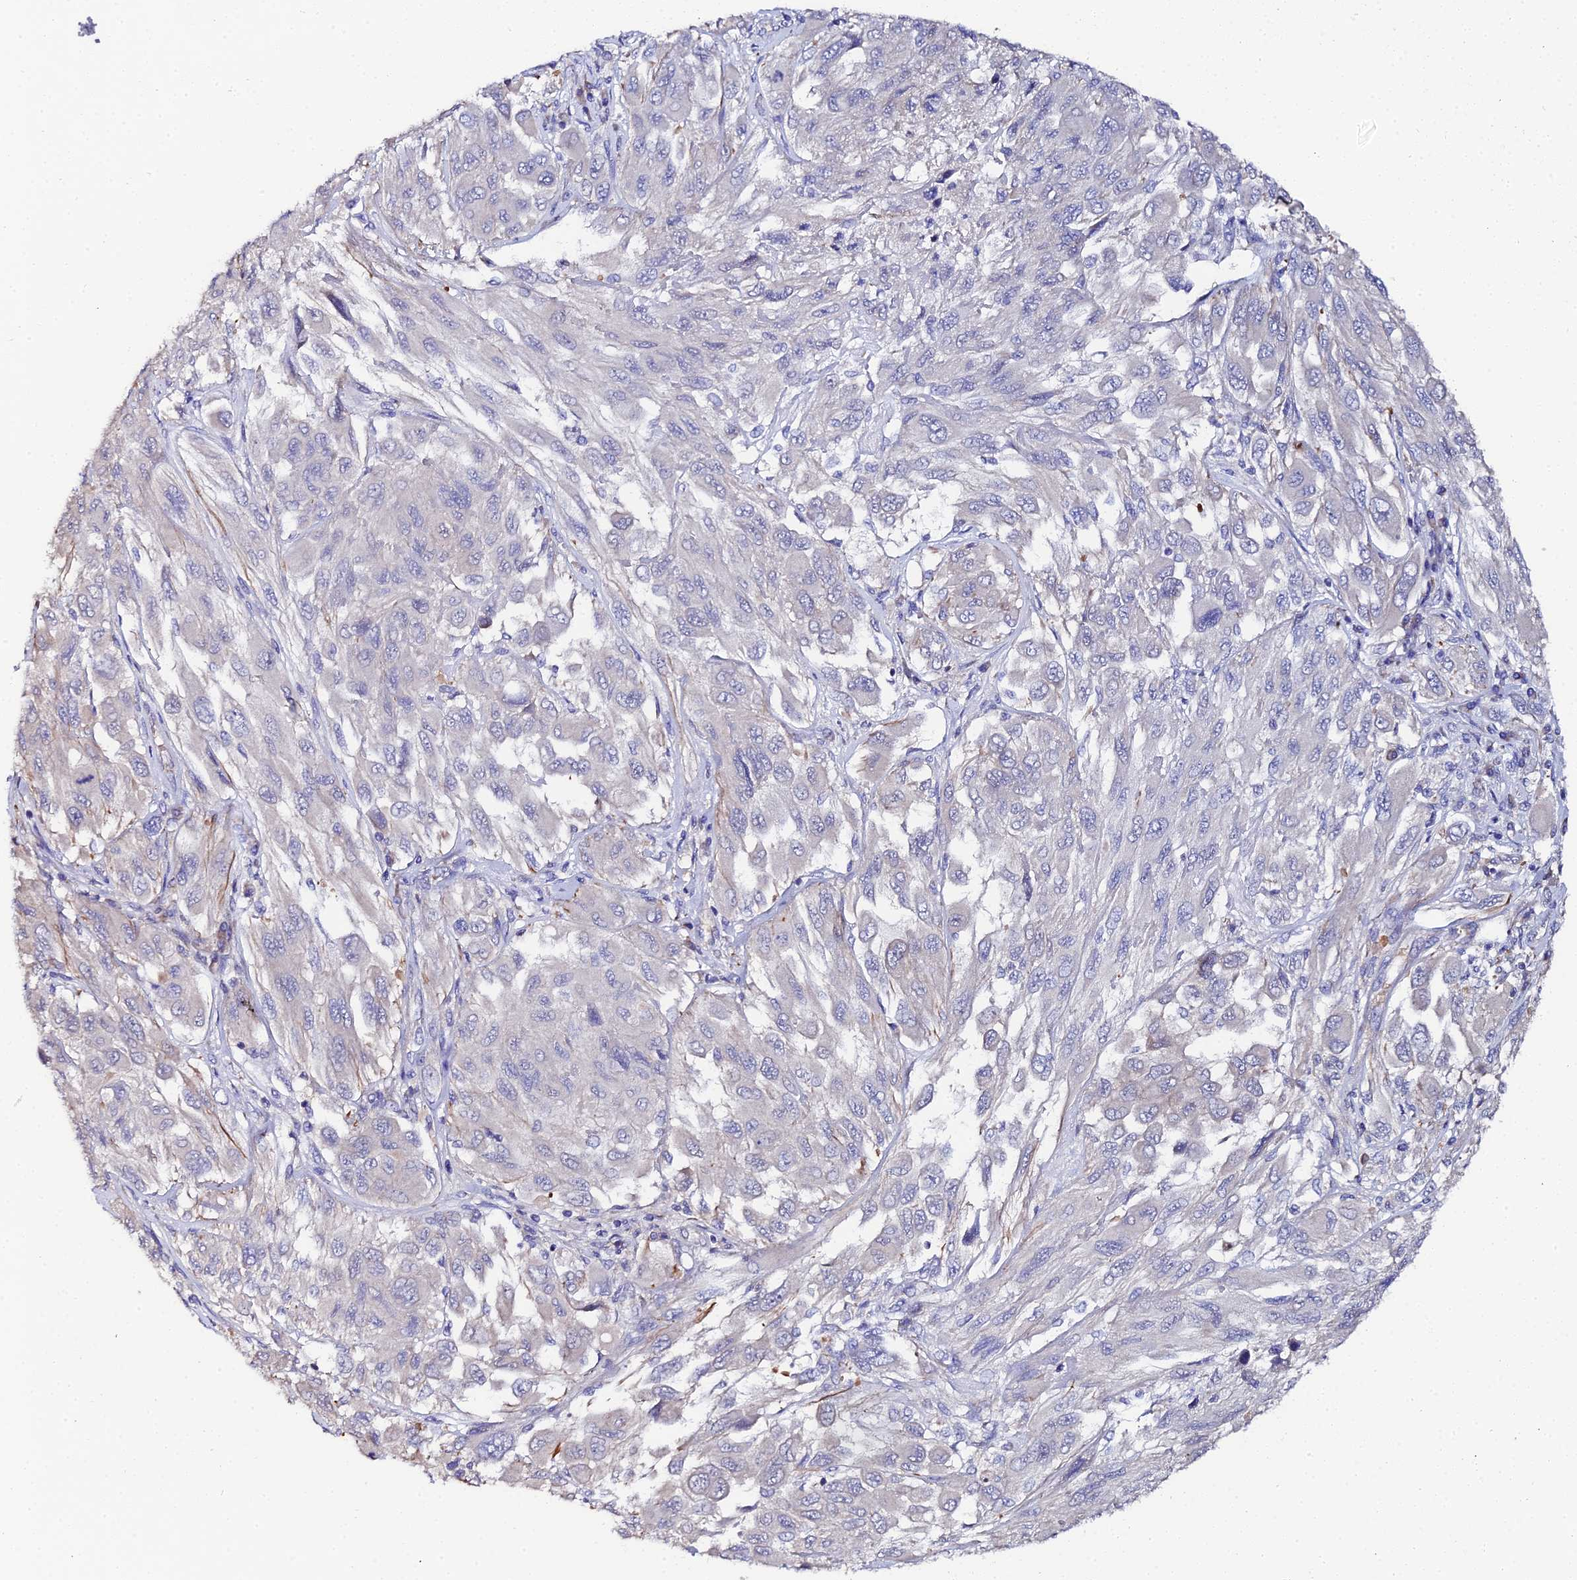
{"staining": {"intensity": "negative", "quantity": "none", "location": "none"}, "tissue": "melanoma", "cell_type": "Tumor cells", "image_type": "cancer", "snomed": [{"axis": "morphology", "description": "Malignant melanoma, NOS"}, {"axis": "topography", "description": "Skin"}], "caption": "IHC of malignant melanoma displays no expression in tumor cells. (DAB immunohistochemistry (IHC) with hematoxylin counter stain).", "gene": "UBE2L3", "patient": {"sex": "female", "age": 91}}